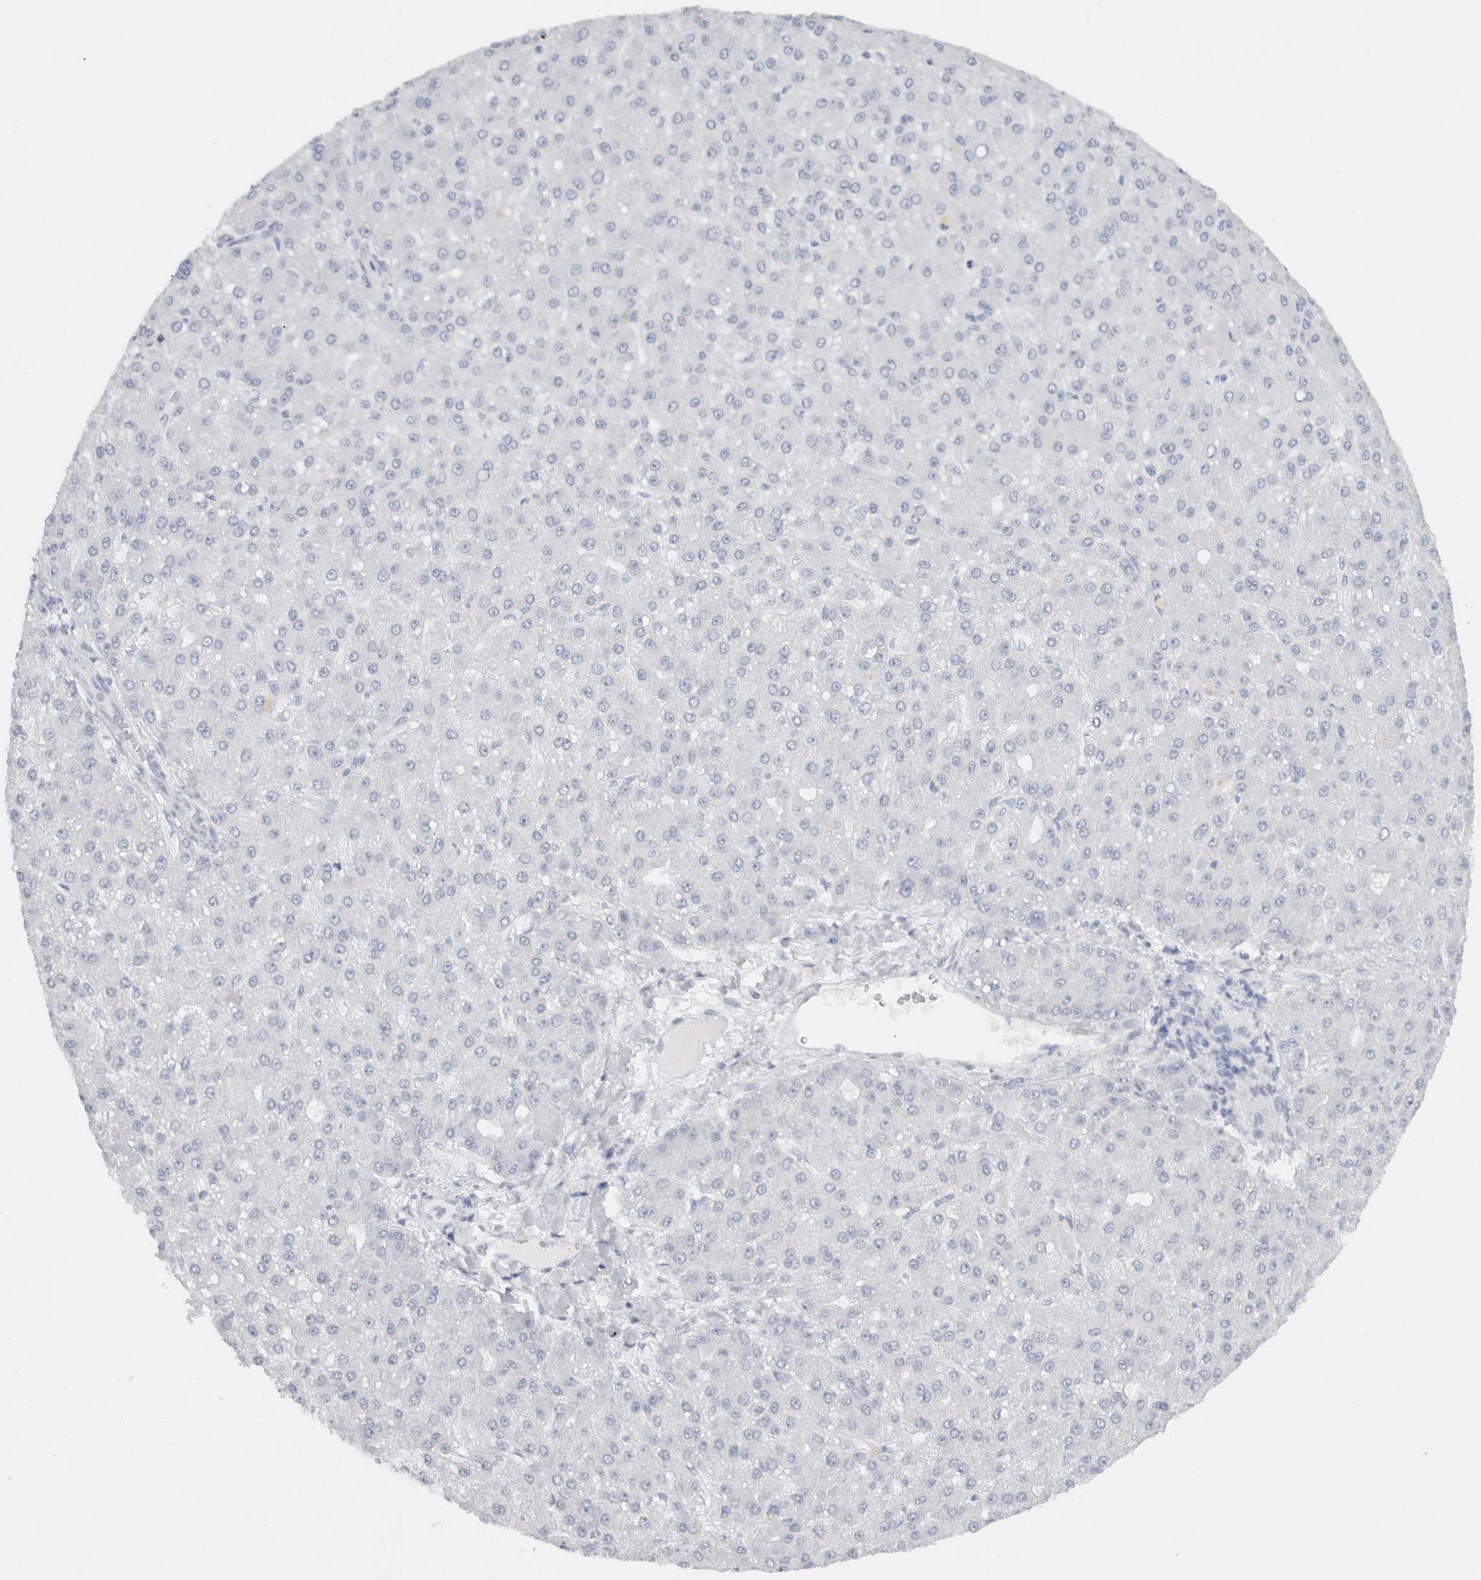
{"staining": {"intensity": "negative", "quantity": "none", "location": "none"}, "tissue": "liver cancer", "cell_type": "Tumor cells", "image_type": "cancer", "snomed": [{"axis": "morphology", "description": "Carcinoma, Hepatocellular, NOS"}, {"axis": "topography", "description": "Liver"}], "caption": "This is an immunohistochemistry image of human liver cancer (hepatocellular carcinoma). There is no staining in tumor cells.", "gene": "C9orf50", "patient": {"sex": "male", "age": 67}}